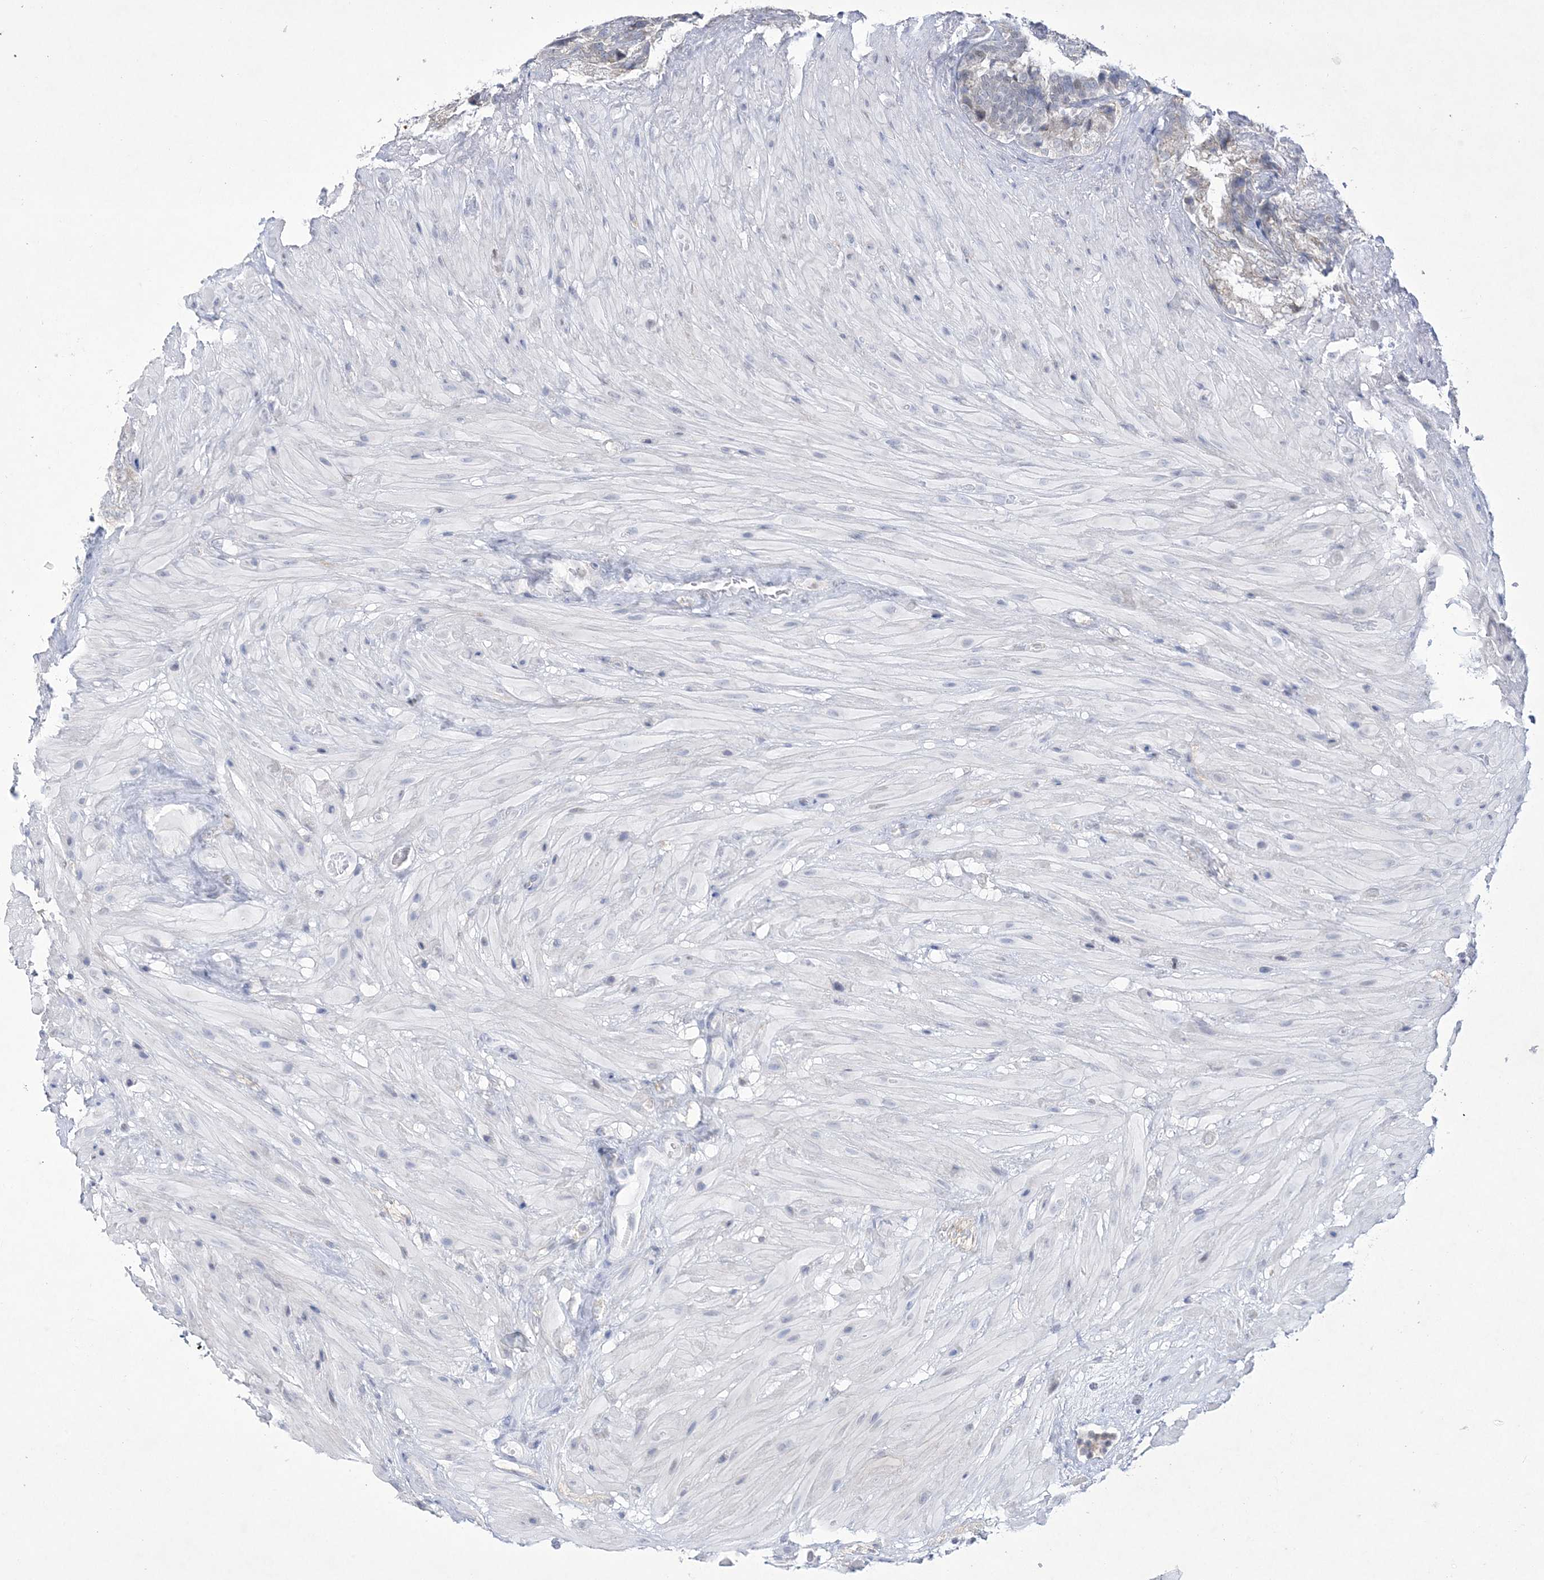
{"staining": {"intensity": "negative", "quantity": "none", "location": "none"}, "tissue": "seminal vesicle", "cell_type": "Glandular cells", "image_type": "normal", "snomed": [{"axis": "morphology", "description": "Normal tissue, NOS"}, {"axis": "topography", "description": "Seminal veicle"}, {"axis": "topography", "description": "Peripheral nerve tissue"}], "caption": "Immunohistochemistry (IHC) image of benign human seminal vesicle stained for a protein (brown), which displays no expression in glandular cells.", "gene": "WDR27", "patient": {"sex": "male", "age": 63}}